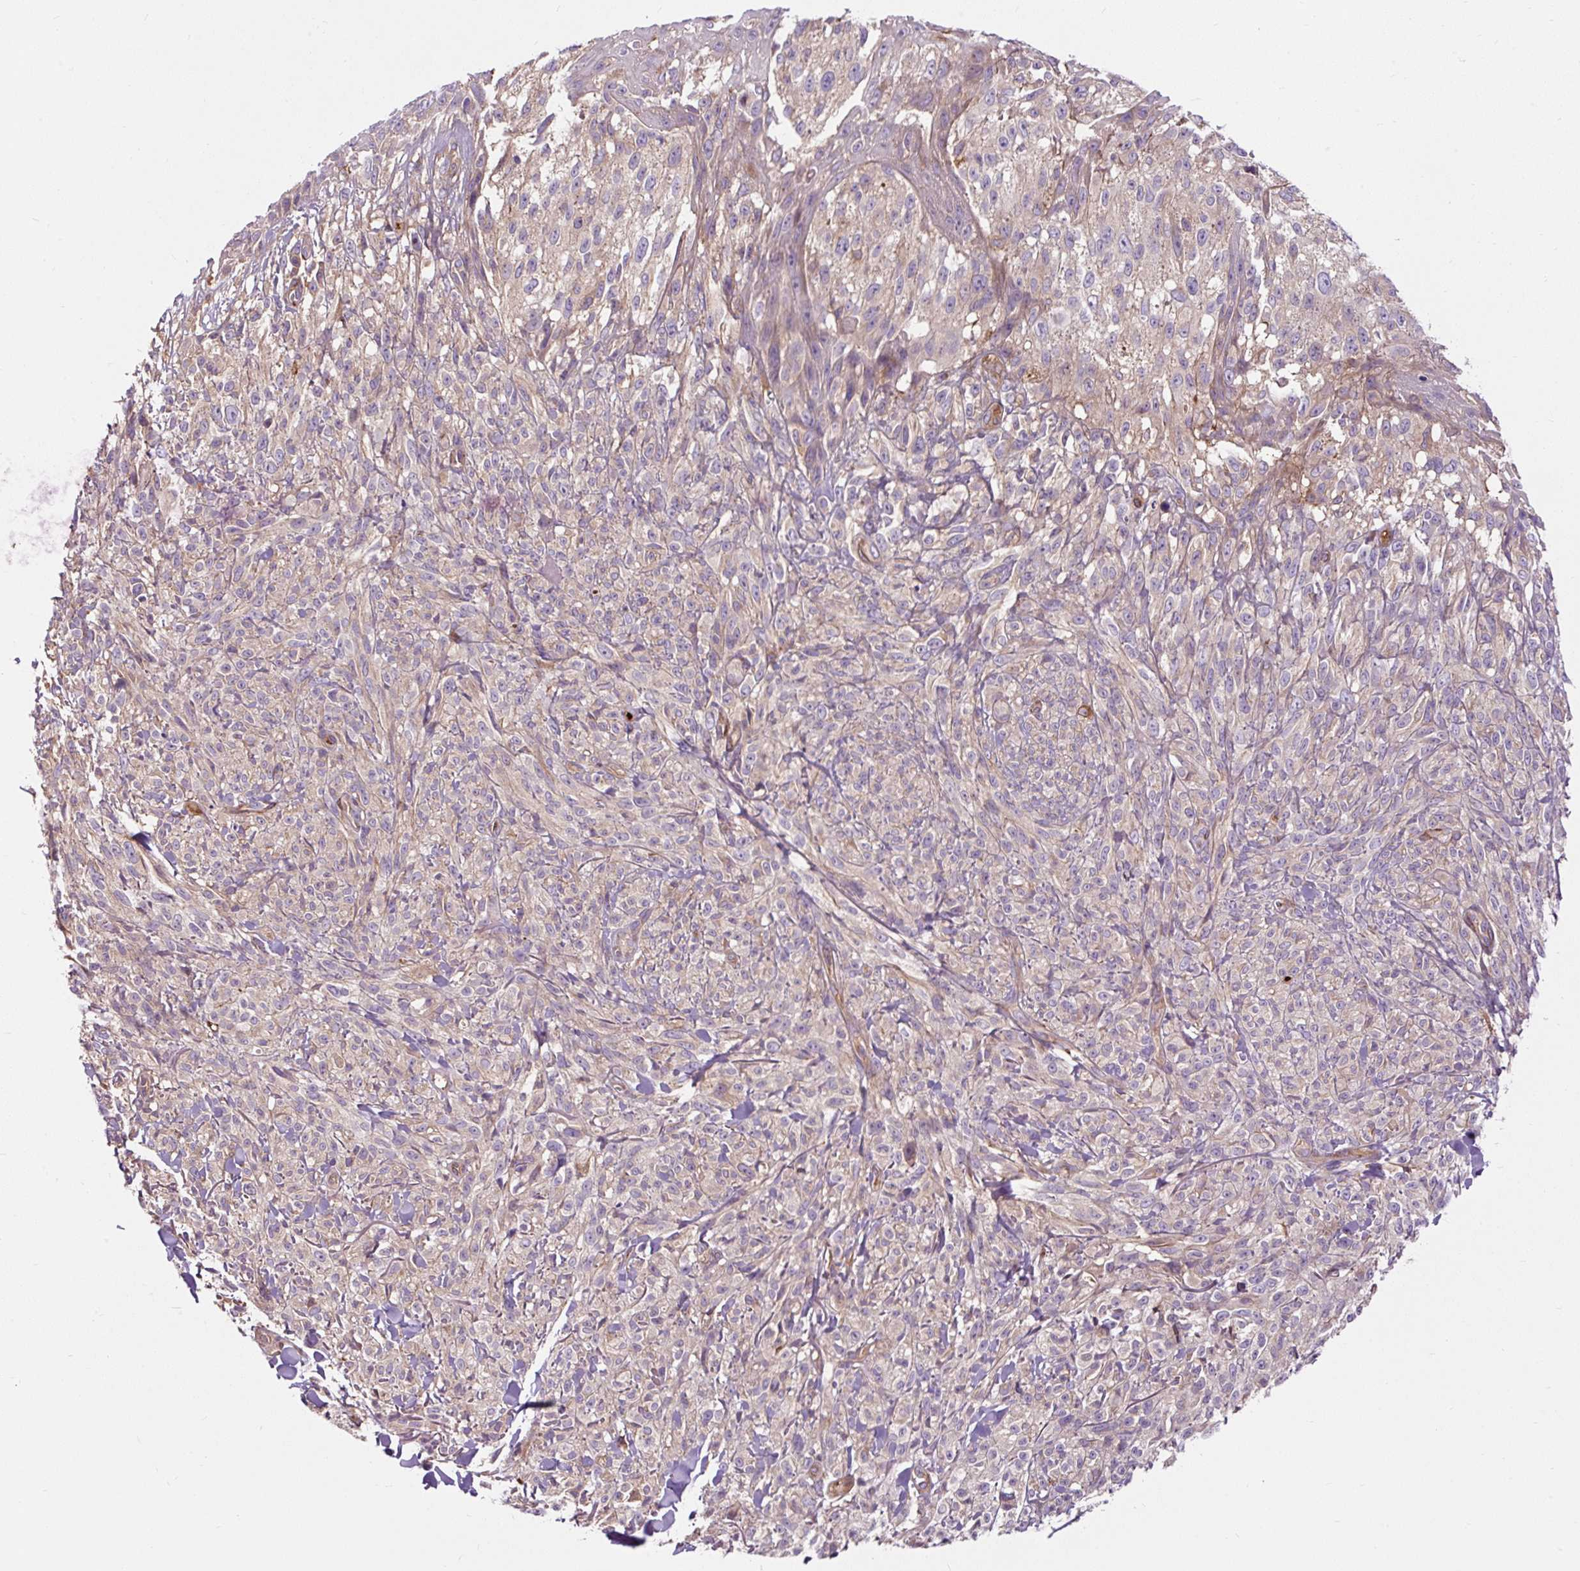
{"staining": {"intensity": "negative", "quantity": "none", "location": "none"}, "tissue": "melanoma", "cell_type": "Tumor cells", "image_type": "cancer", "snomed": [{"axis": "morphology", "description": "Malignant melanoma, NOS"}, {"axis": "topography", "description": "Skin of upper arm"}], "caption": "IHC image of neoplastic tissue: malignant melanoma stained with DAB (3,3'-diaminobenzidine) displays no significant protein staining in tumor cells. (DAB immunohistochemistry (IHC), high magnification).", "gene": "PCDHGB3", "patient": {"sex": "female", "age": 65}}